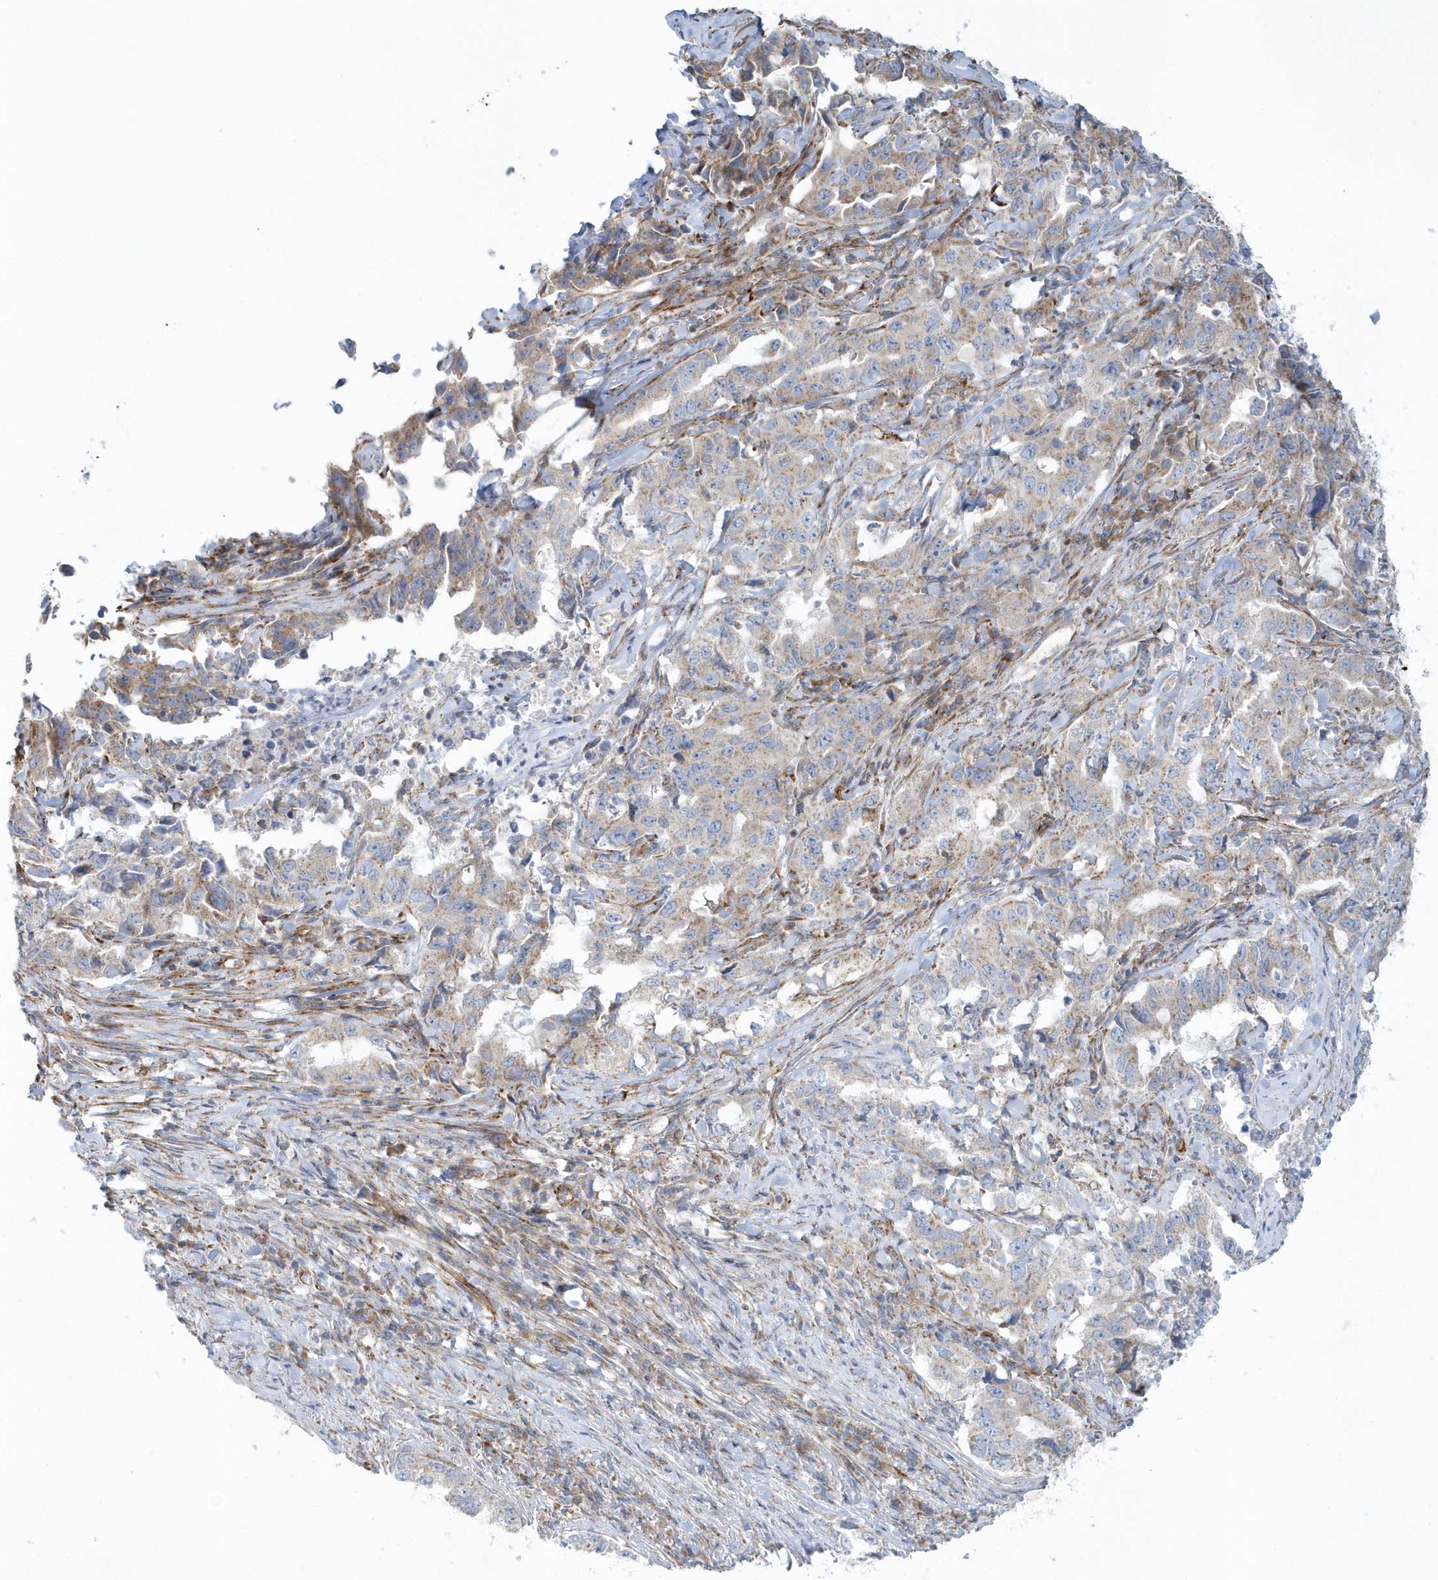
{"staining": {"intensity": "weak", "quantity": "25%-75%", "location": "cytoplasmic/membranous"}, "tissue": "lung cancer", "cell_type": "Tumor cells", "image_type": "cancer", "snomed": [{"axis": "morphology", "description": "Adenocarcinoma, NOS"}, {"axis": "topography", "description": "Lung"}], "caption": "There is low levels of weak cytoplasmic/membranous staining in tumor cells of lung cancer, as demonstrated by immunohistochemical staining (brown color).", "gene": "GPR152", "patient": {"sex": "female", "age": 51}}